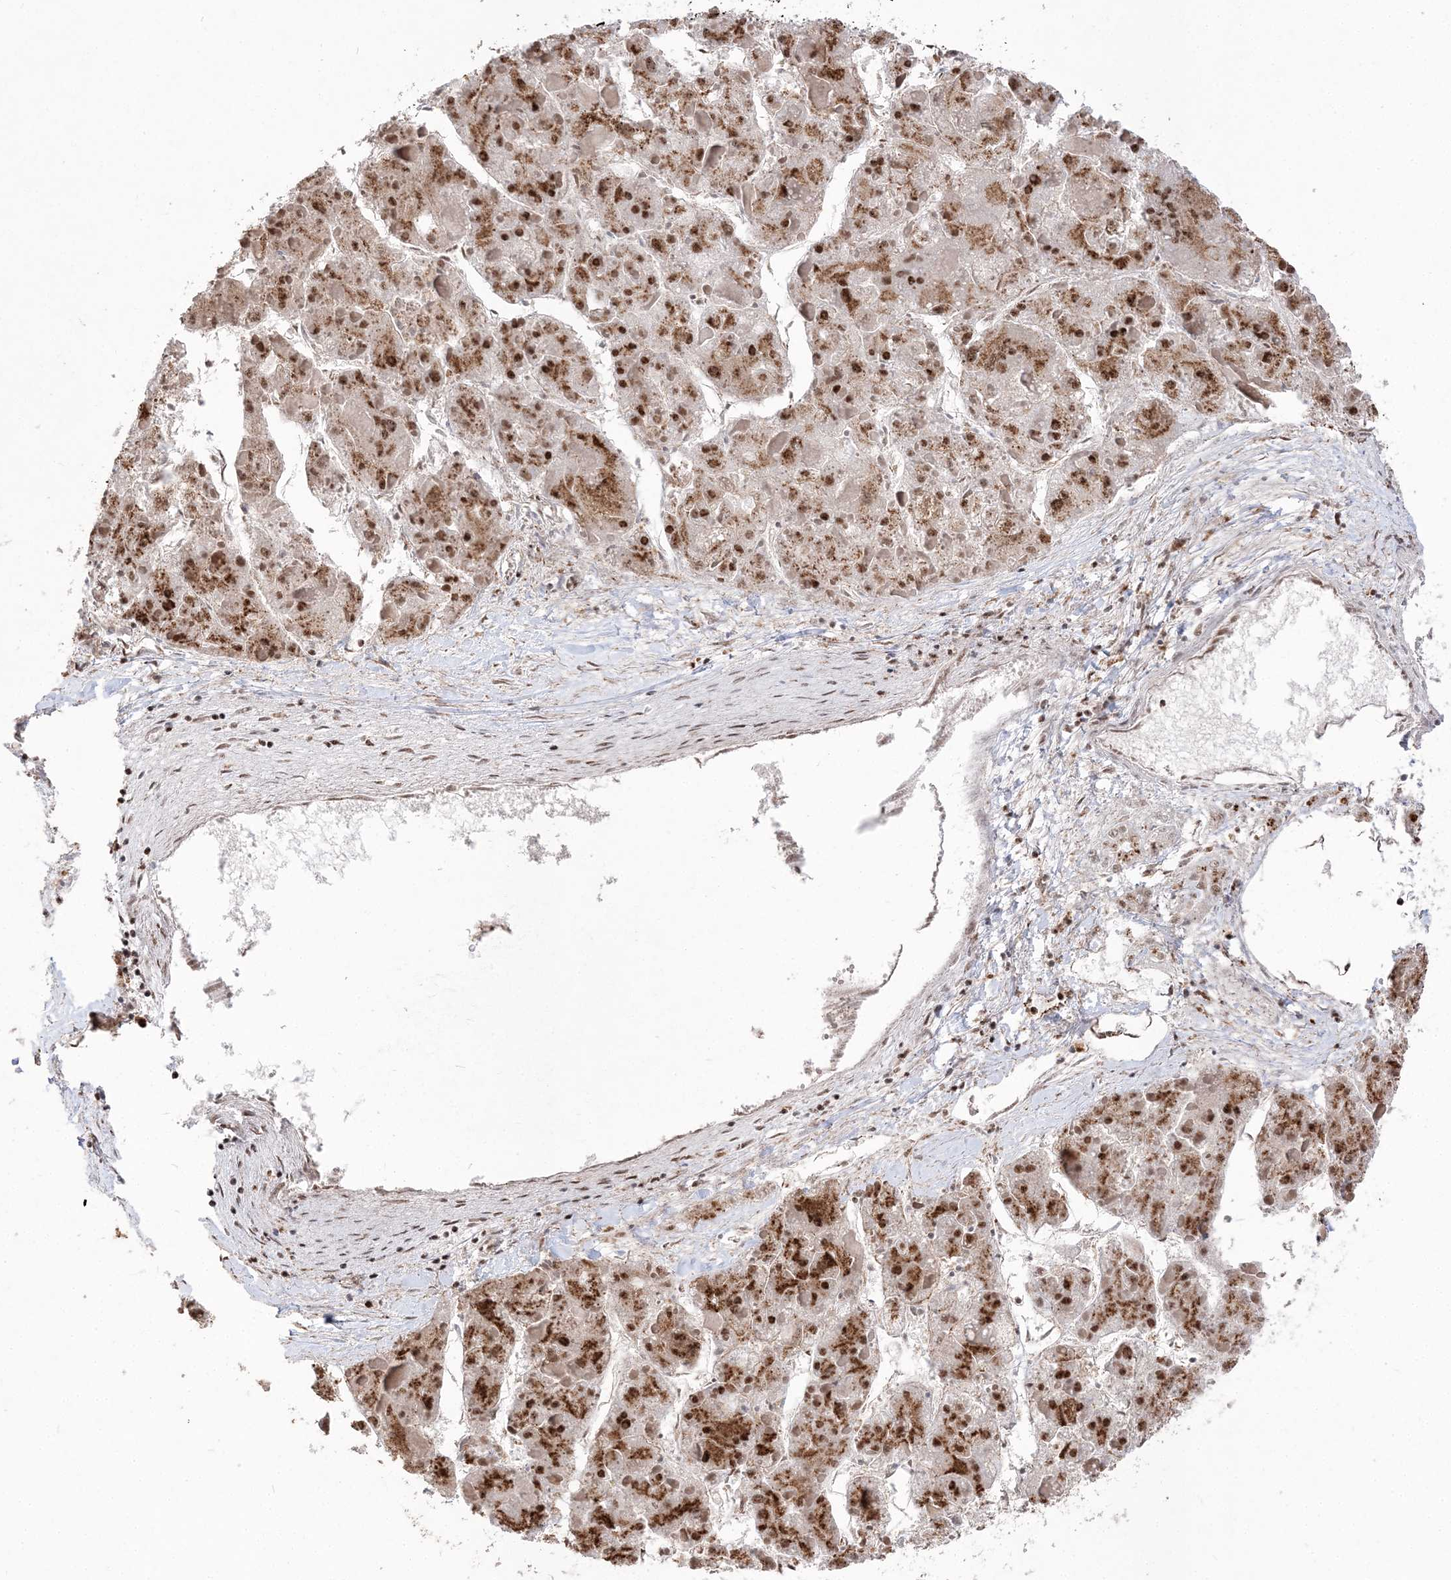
{"staining": {"intensity": "moderate", "quantity": ">75%", "location": "nuclear"}, "tissue": "liver cancer", "cell_type": "Tumor cells", "image_type": "cancer", "snomed": [{"axis": "morphology", "description": "Carcinoma, Hepatocellular, NOS"}, {"axis": "topography", "description": "Liver"}], "caption": "IHC image of liver hepatocellular carcinoma stained for a protein (brown), which displays medium levels of moderate nuclear staining in about >75% of tumor cells.", "gene": "RBM17", "patient": {"sex": "female", "age": 73}}